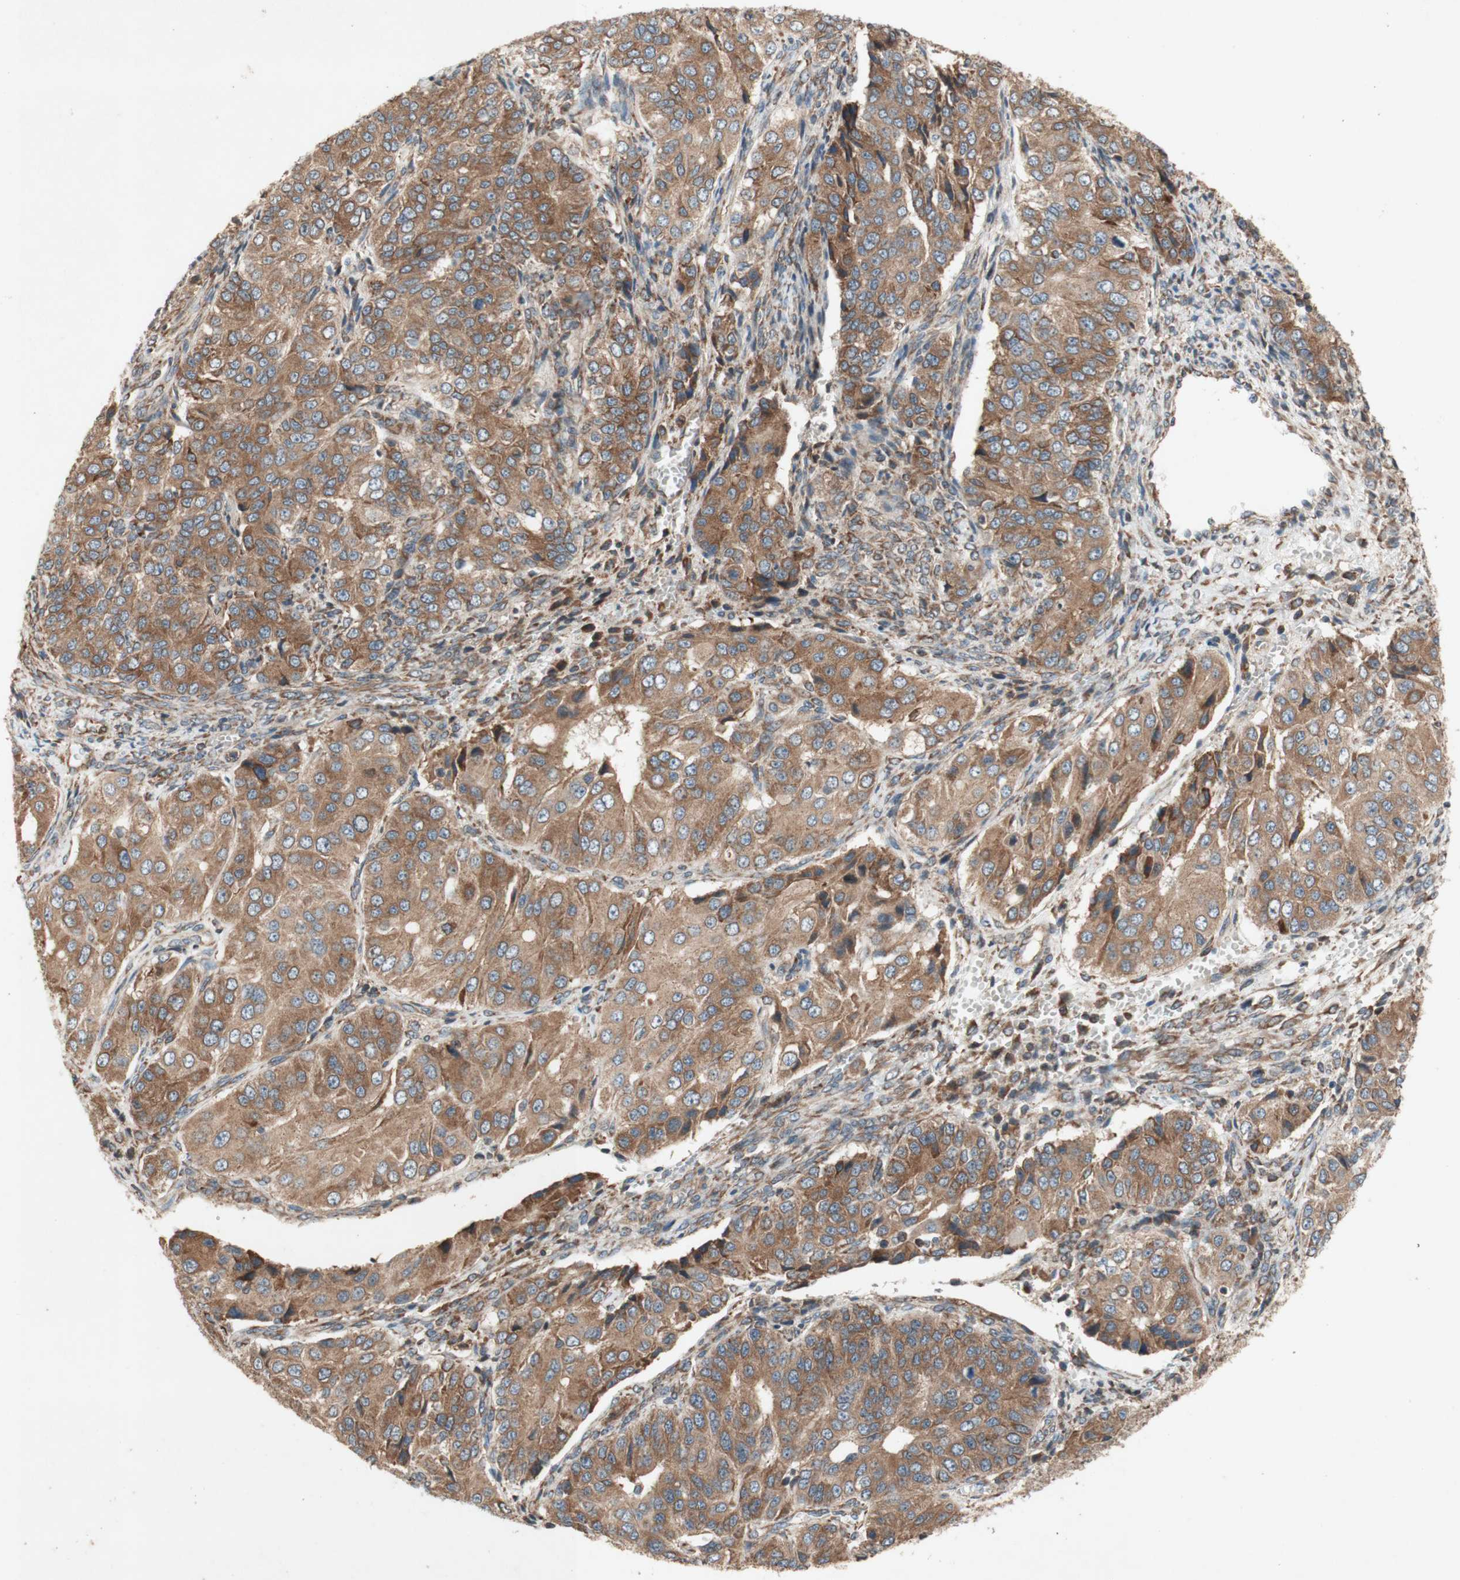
{"staining": {"intensity": "moderate", "quantity": ">75%", "location": "cytoplasmic/membranous"}, "tissue": "ovarian cancer", "cell_type": "Tumor cells", "image_type": "cancer", "snomed": [{"axis": "morphology", "description": "Carcinoma, endometroid"}, {"axis": "topography", "description": "Ovary"}], "caption": "About >75% of tumor cells in ovarian endometroid carcinoma show moderate cytoplasmic/membranous protein staining as visualized by brown immunohistochemical staining.", "gene": "SOCS2", "patient": {"sex": "female", "age": 51}}